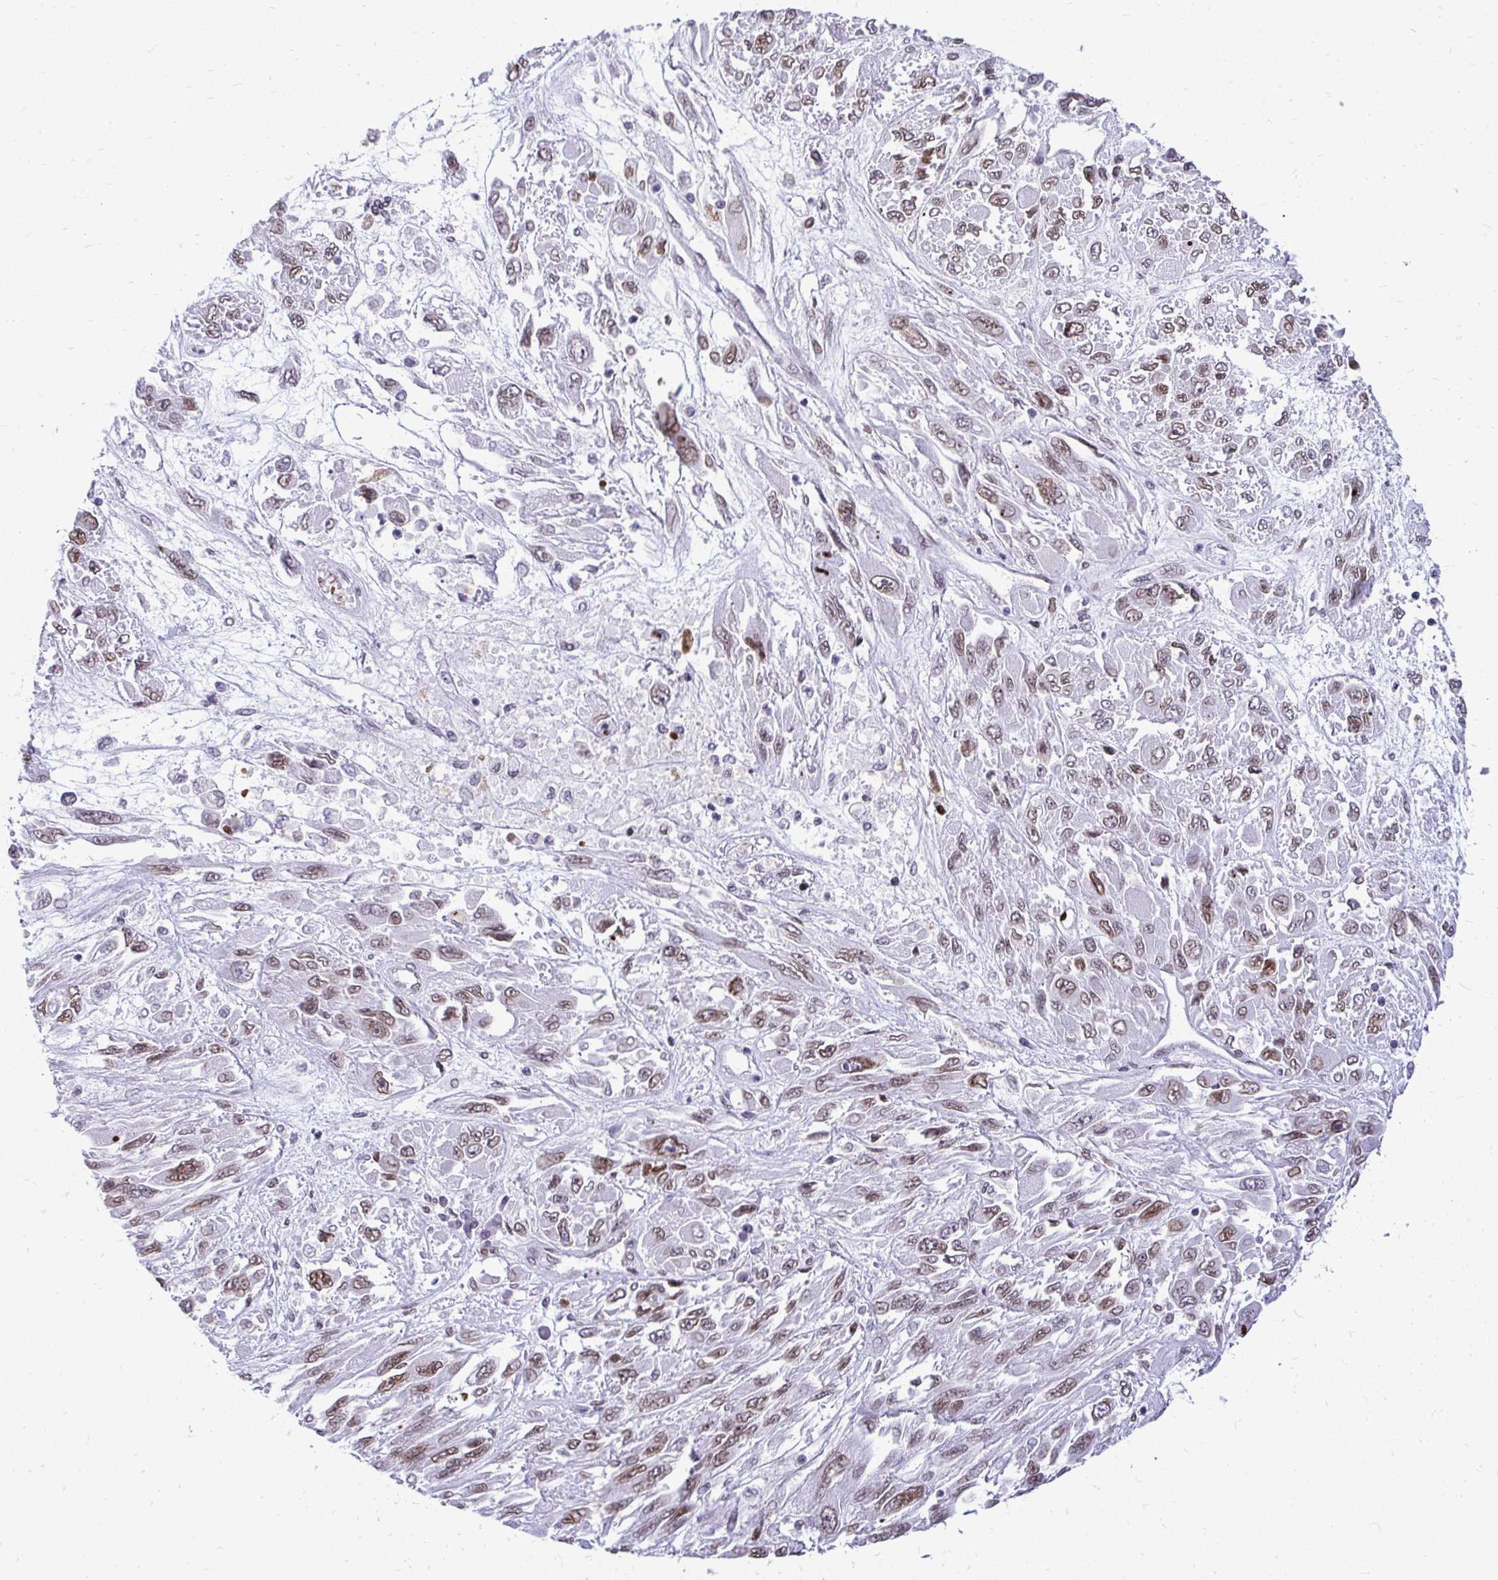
{"staining": {"intensity": "moderate", "quantity": ">75%", "location": "nuclear"}, "tissue": "melanoma", "cell_type": "Tumor cells", "image_type": "cancer", "snomed": [{"axis": "morphology", "description": "Malignant melanoma, NOS"}, {"axis": "topography", "description": "Skin"}], "caption": "Malignant melanoma stained for a protein displays moderate nuclear positivity in tumor cells.", "gene": "BANF1", "patient": {"sex": "female", "age": 91}}